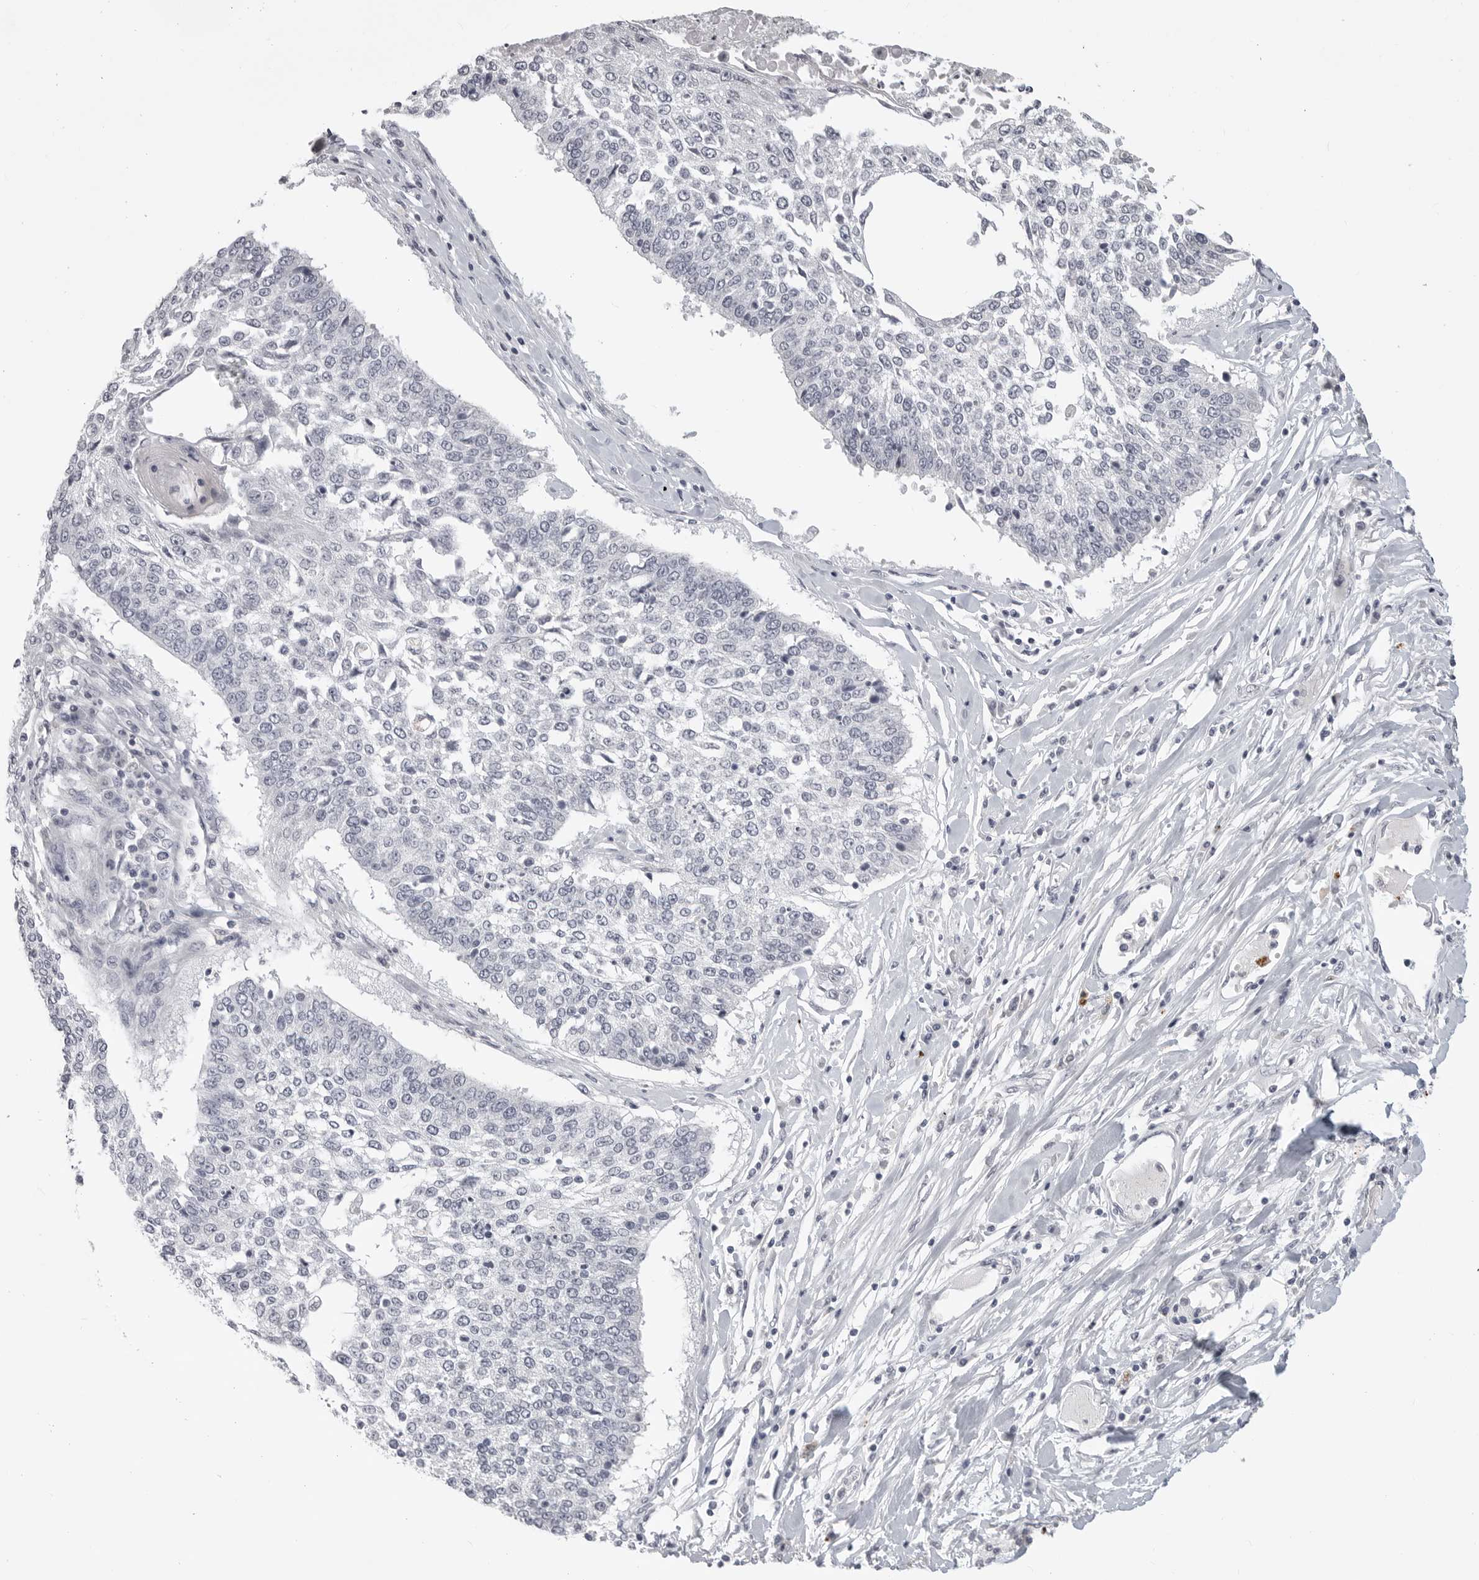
{"staining": {"intensity": "negative", "quantity": "none", "location": "none"}, "tissue": "lung cancer", "cell_type": "Tumor cells", "image_type": "cancer", "snomed": [{"axis": "morphology", "description": "Normal tissue, NOS"}, {"axis": "morphology", "description": "Squamous cell carcinoma, NOS"}, {"axis": "topography", "description": "Cartilage tissue"}, {"axis": "topography", "description": "Bronchus"}, {"axis": "topography", "description": "Lung"}, {"axis": "topography", "description": "Peripheral nerve tissue"}], "caption": "A high-resolution photomicrograph shows IHC staining of lung squamous cell carcinoma, which displays no significant staining in tumor cells.", "gene": "PRSS1", "patient": {"sex": "female", "age": 49}}